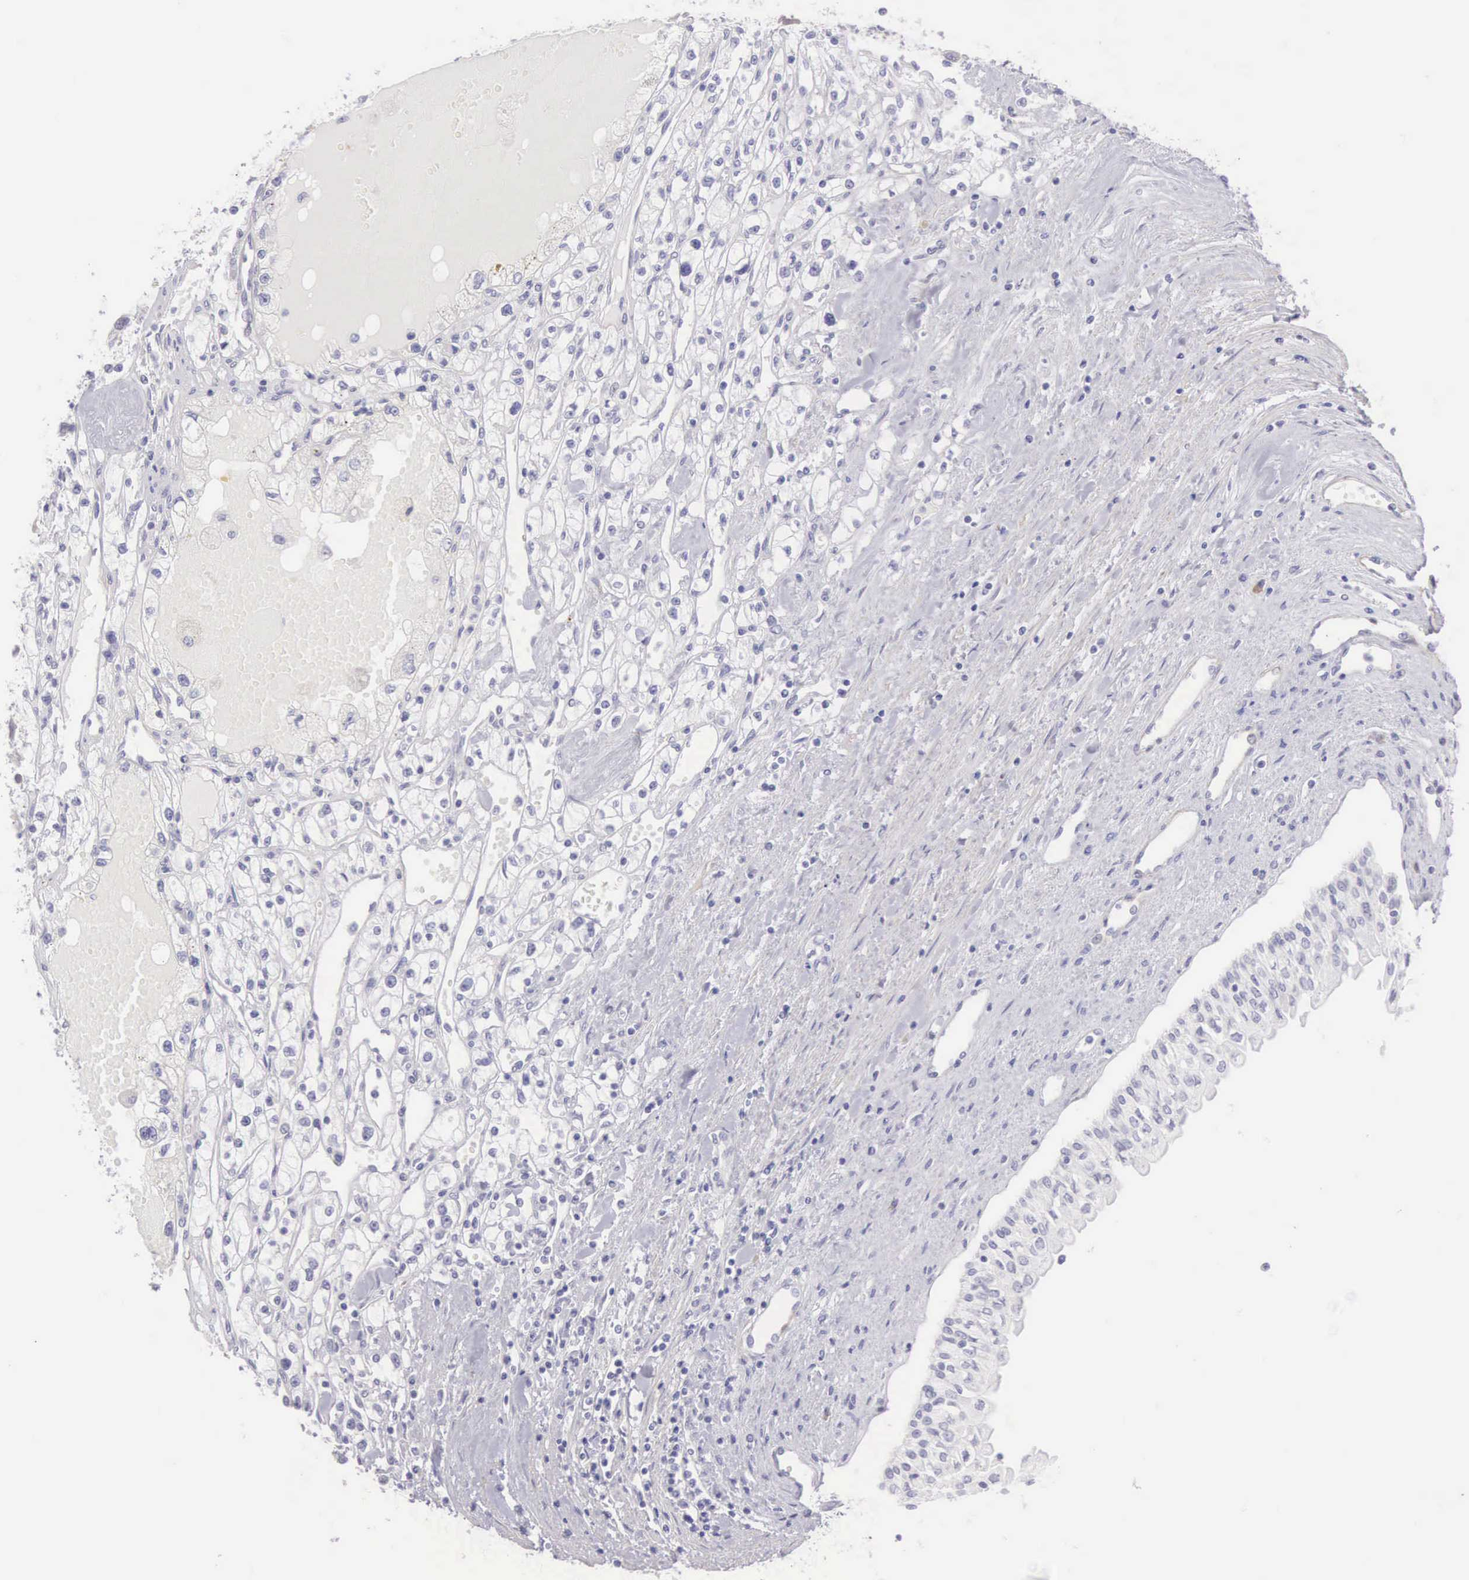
{"staining": {"intensity": "weak", "quantity": "<25%", "location": "cytoplasmic/membranous"}, "tissue": "renal cancer", "cell_type": "Tumor cells", "image_type": "cancer", "snomed": [{"axis": "morphology", "description": "Adenocarcinoma, NOS"}, {"axis": "topography", "description": "Kidney"}], "caption": "Tumor cells are negative for protein expression in human renal adenocarcinoma.", "gene": "ARFGAP3", "patient": {"sex": "male", "age": 56}}